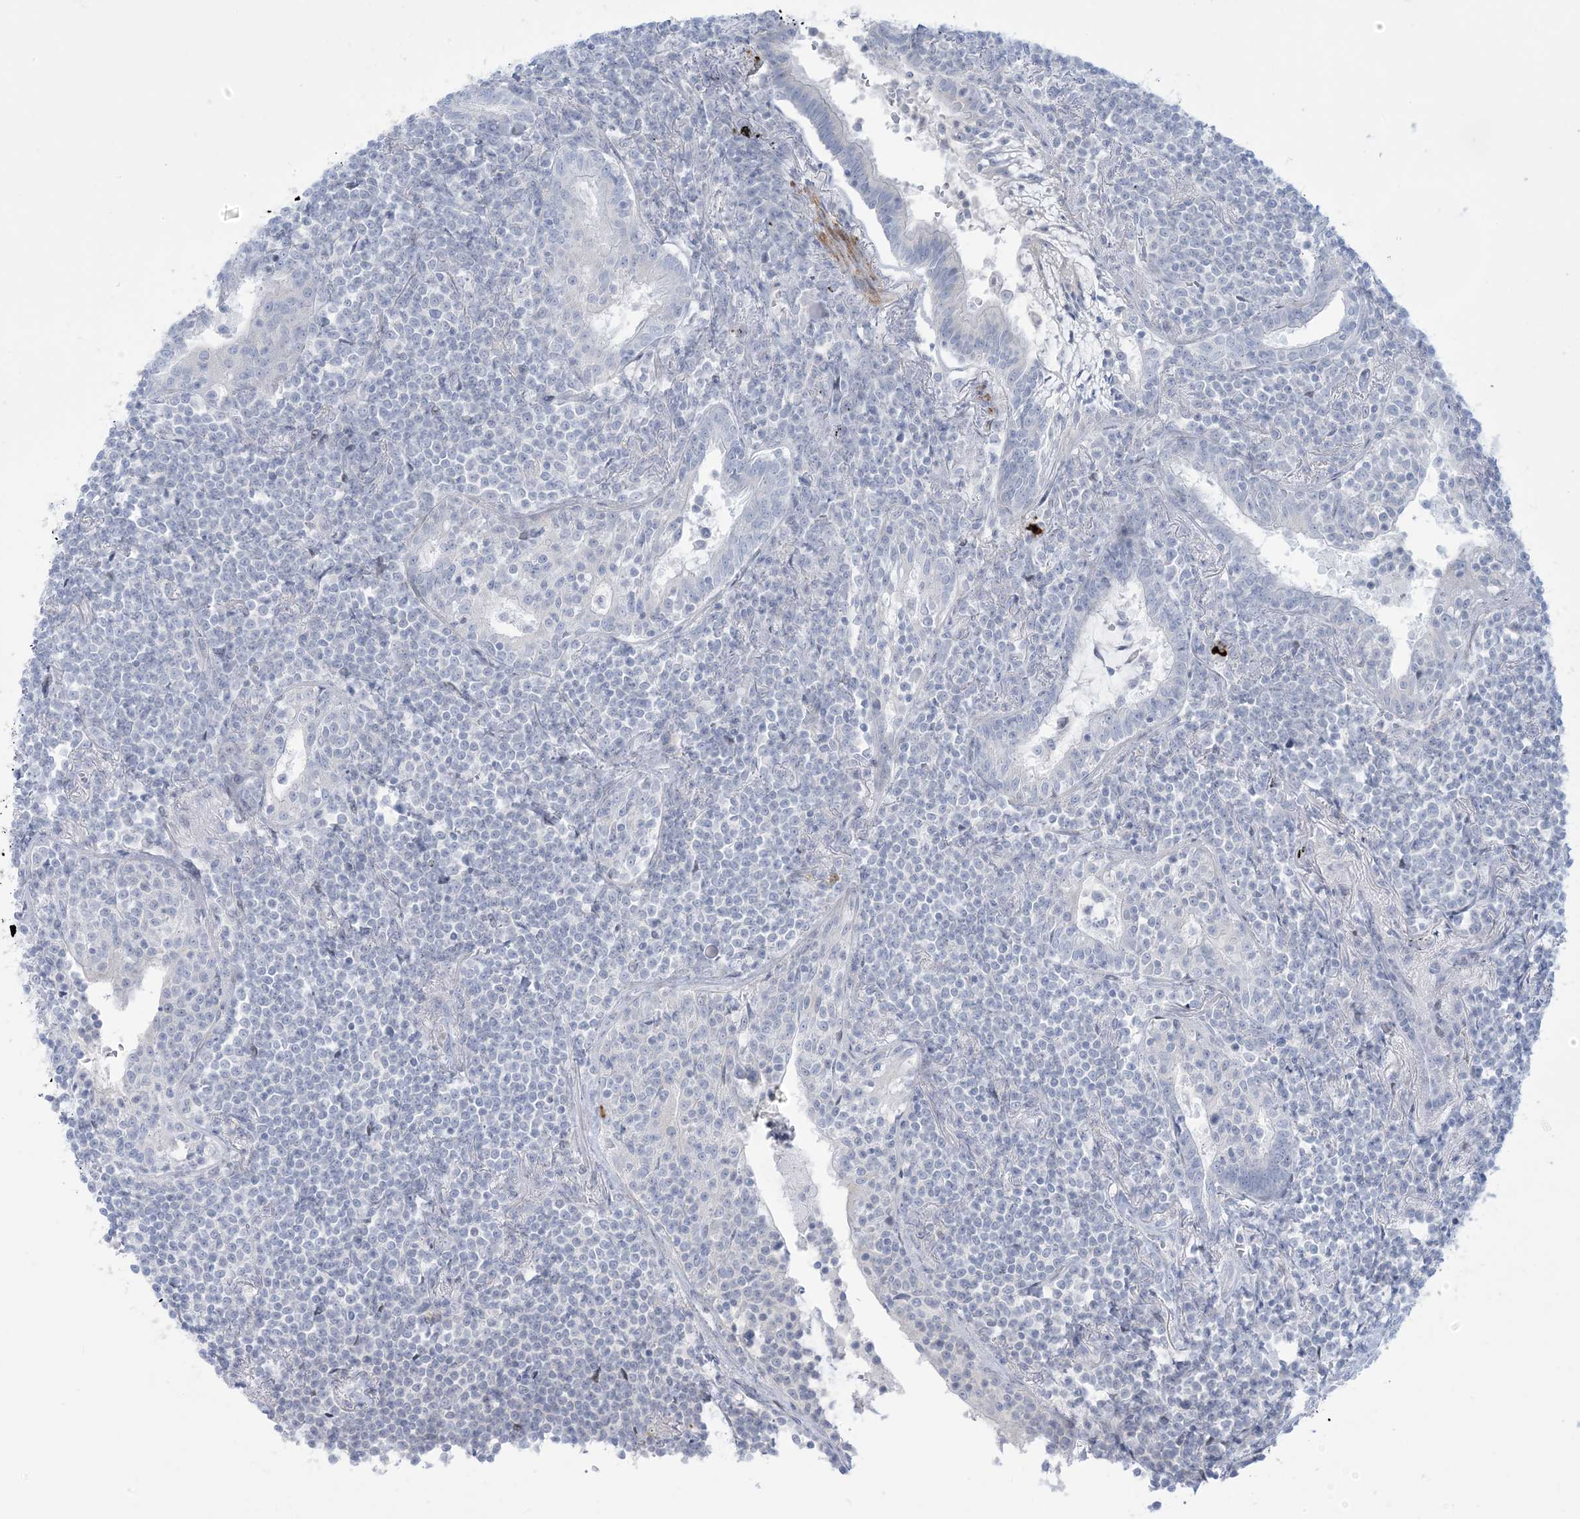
{"staining": {"intensity": "negative", "quantity": "none", "location": "none"}, "tissue": "lymphoma", "cell_type": "Tumor cells", "image_type": "cancer", "snomed": [{"axis": "morphology", "description": "Malignant lymphoma, non-Hodgkin's type, Low grade"}, {"axis": "topography", "description": "Lung"}], "caption": "A high-resolution image shows immunohistochemistry (IHC) staining of malignant lymphoma, non-Hodgkin's type (low-grade), which shows no significant staining in tumor cells. (Brightfield microscopy of DAB immunohistochemistry (IHC) at high magnification).", "gene": "AFTPH", "patient": {"sex": "female", "age": 71}}